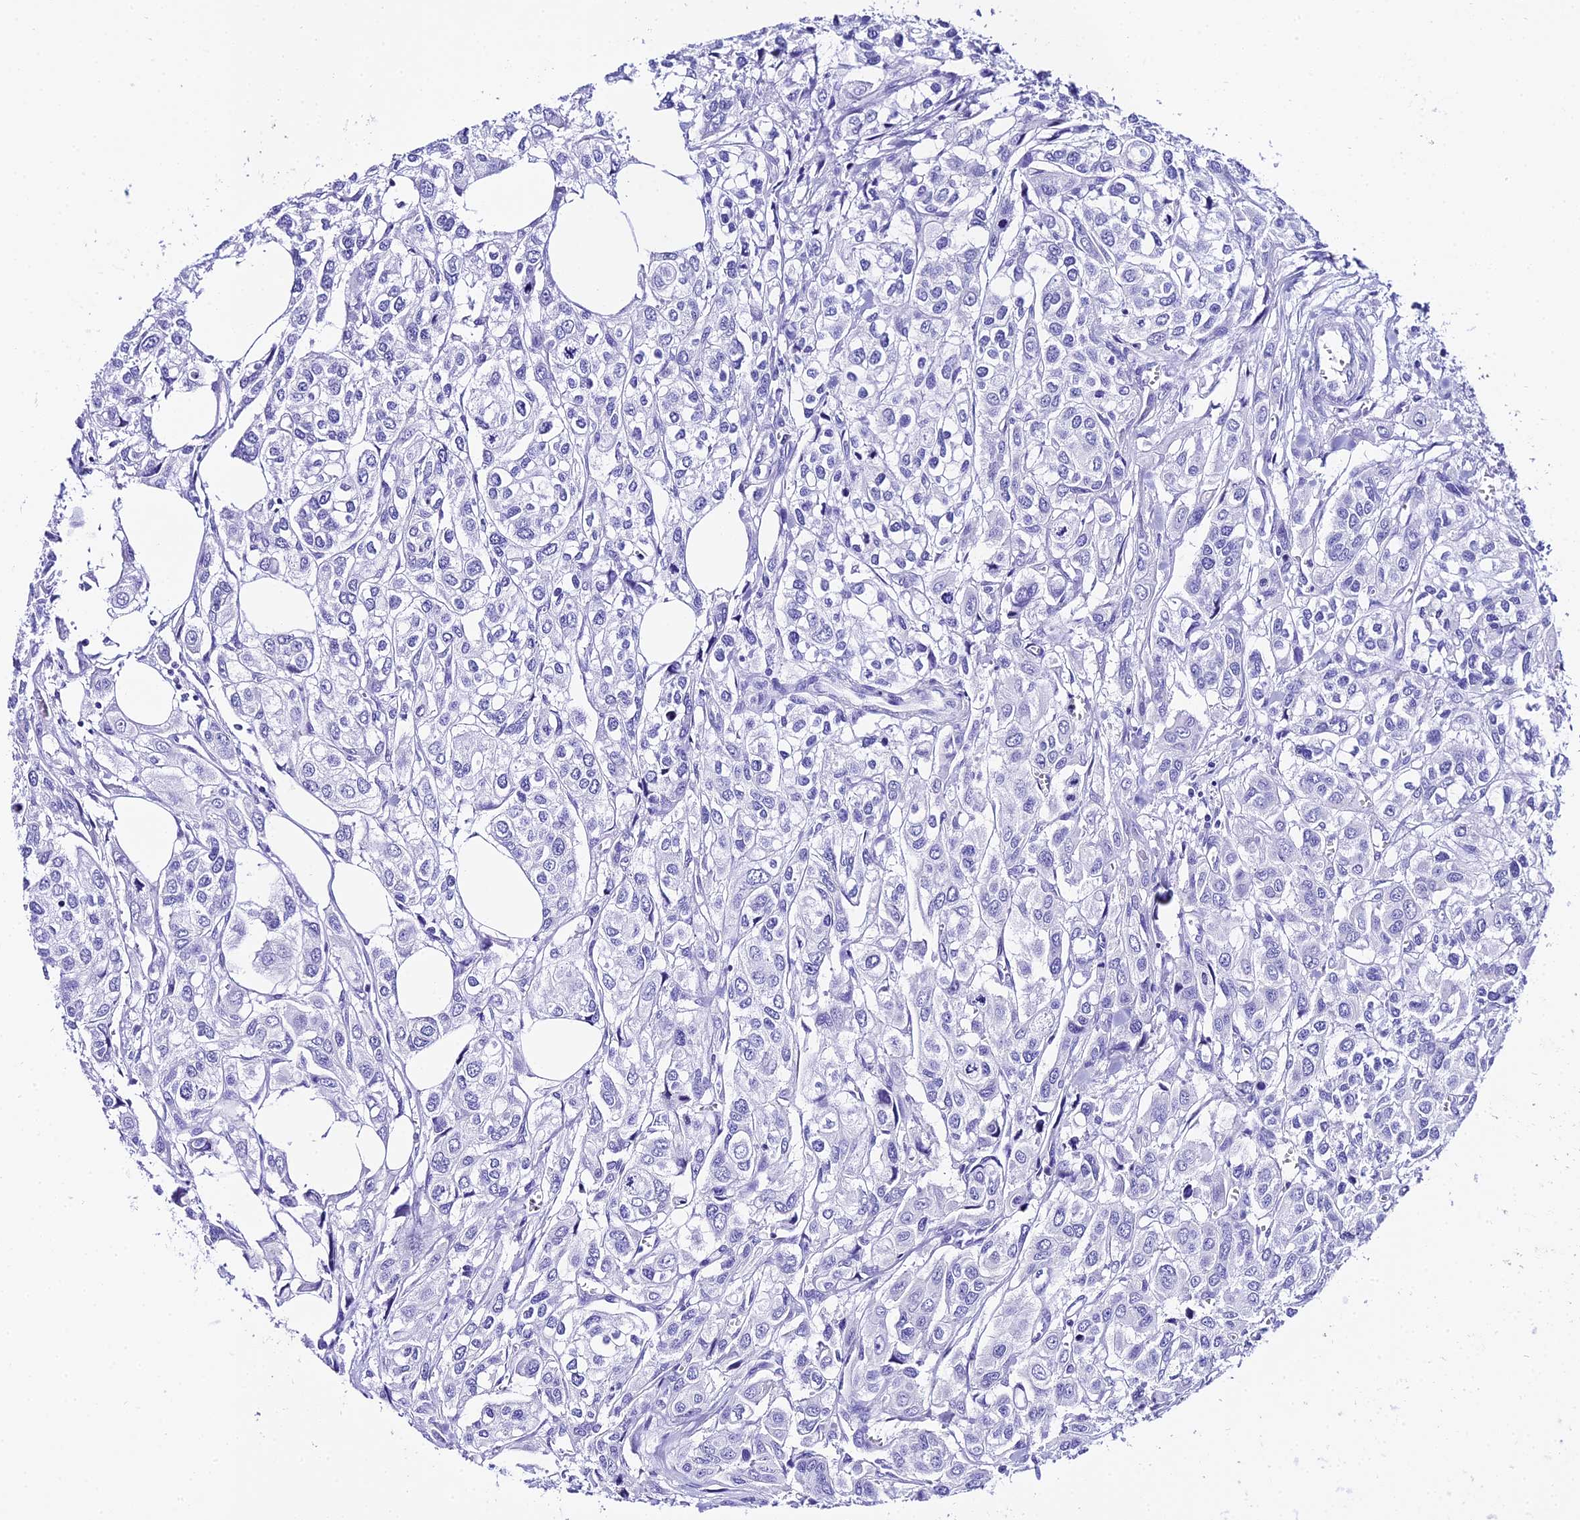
{"staining": {"intensity": "negative", "quantity": "none", "location": "none"}, "tissue": "urothelial cancer", "cell_type": "Tumor cells", "image_type": "cancer", "snomed": [{"axis": "morphology", "description": "Urothelial carcinoma, High grade"}, {"axis": "topography", "description": "Urinary bladder"}], "caption": "Tumor cells show no significant protein positivity in urothelial cancer.", "gene": "TRMT44", "patient": {"sex": "male", "age": 67}}